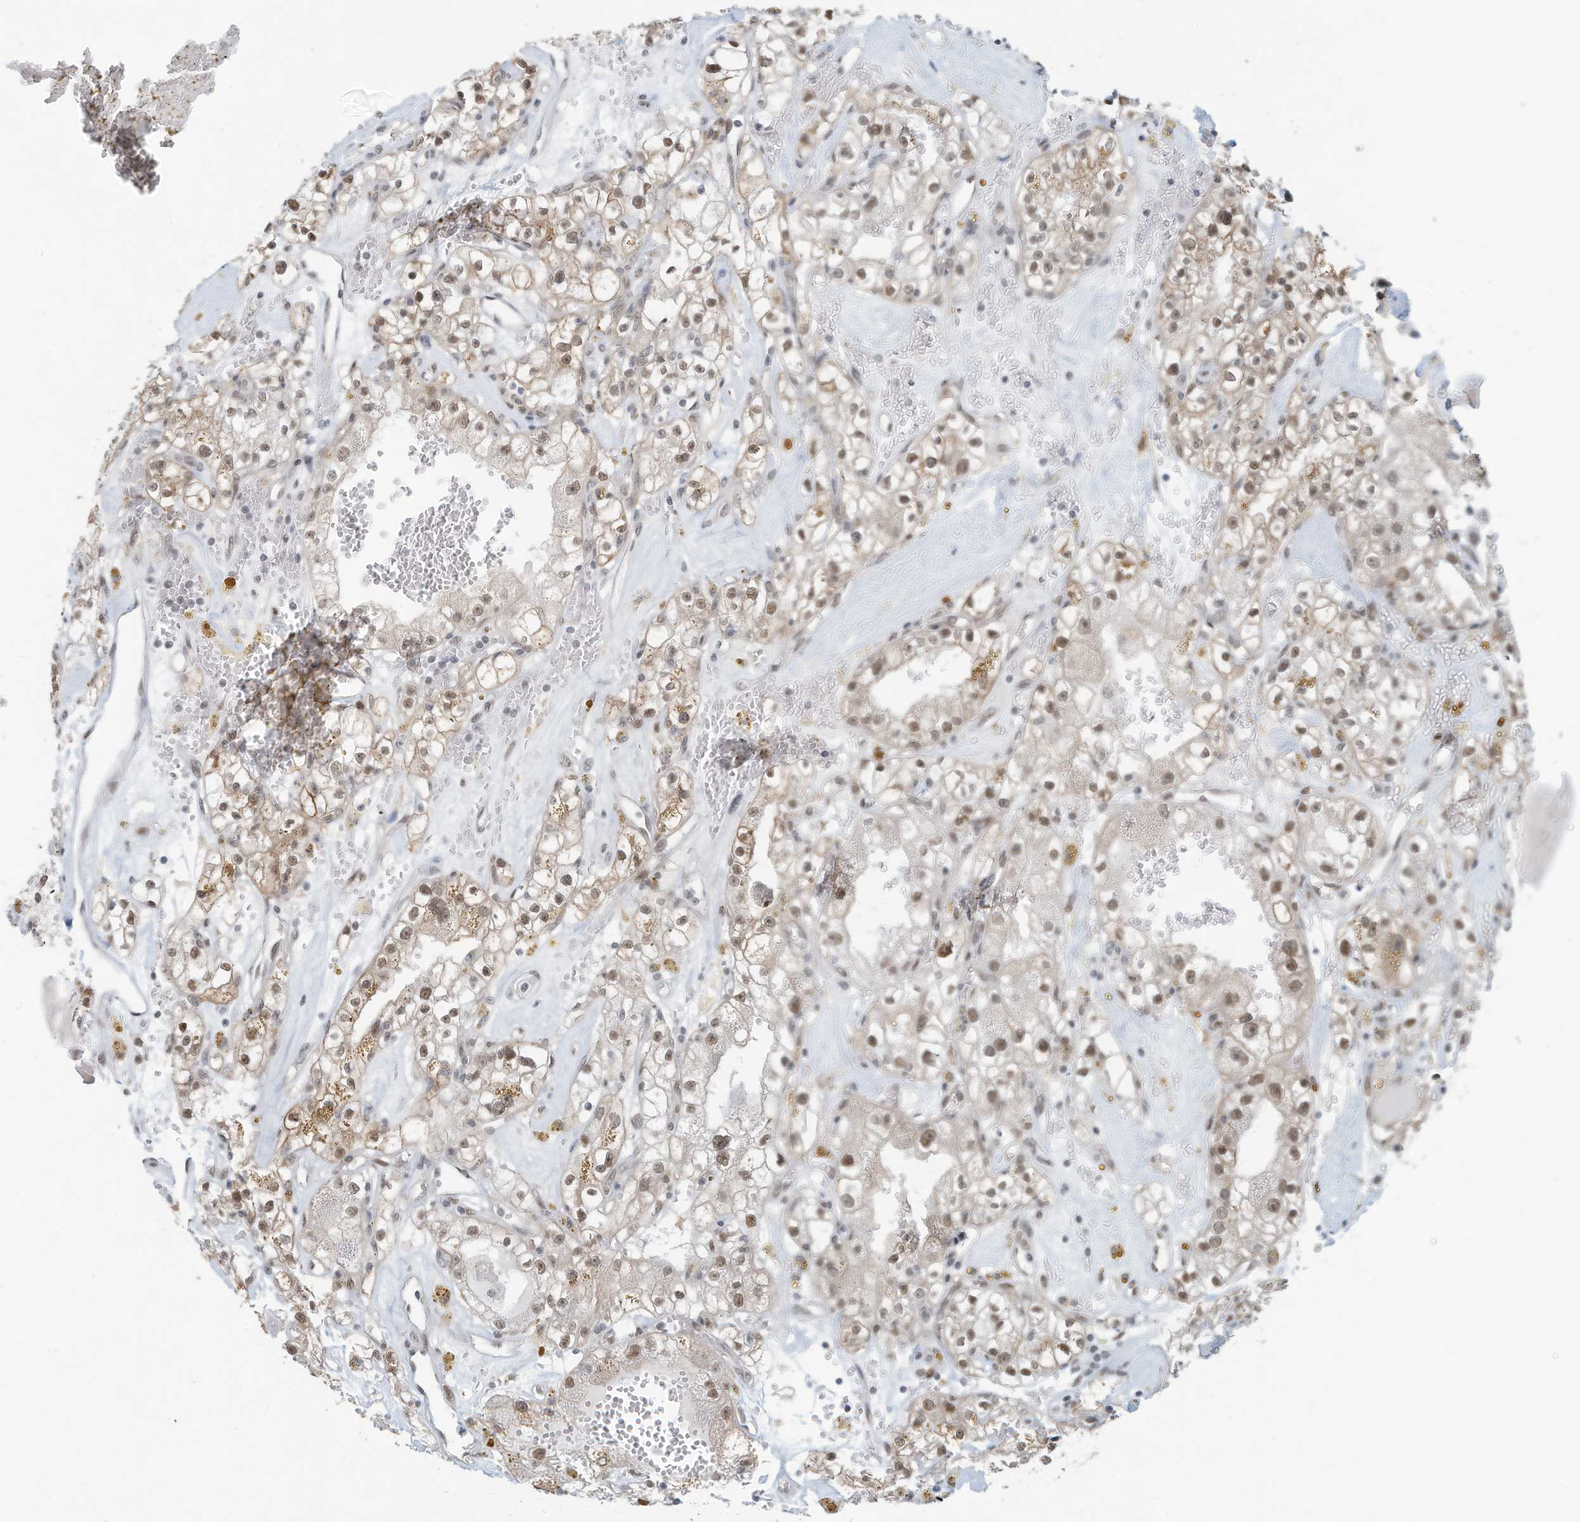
{"staining": {"intensity": "moderate", "quantity": ">75%", "location": "nuclear"}, "tissue": "renal cancer", "cell_type": "Tumor cells", "image_type": "cancer", "snomed": [{"axis": "morphology", "description": "Adenocarcinoma, NOS"}, {"axis": "topography", "description": "Kidney"}], "caption": "A micrograph of human adenocarcinoma (renal) stained for a protein displays moderate nuclear brown staining in tumor cells.", "gene": "SARNP", "patient": {"sex": "male", "age": 56}}